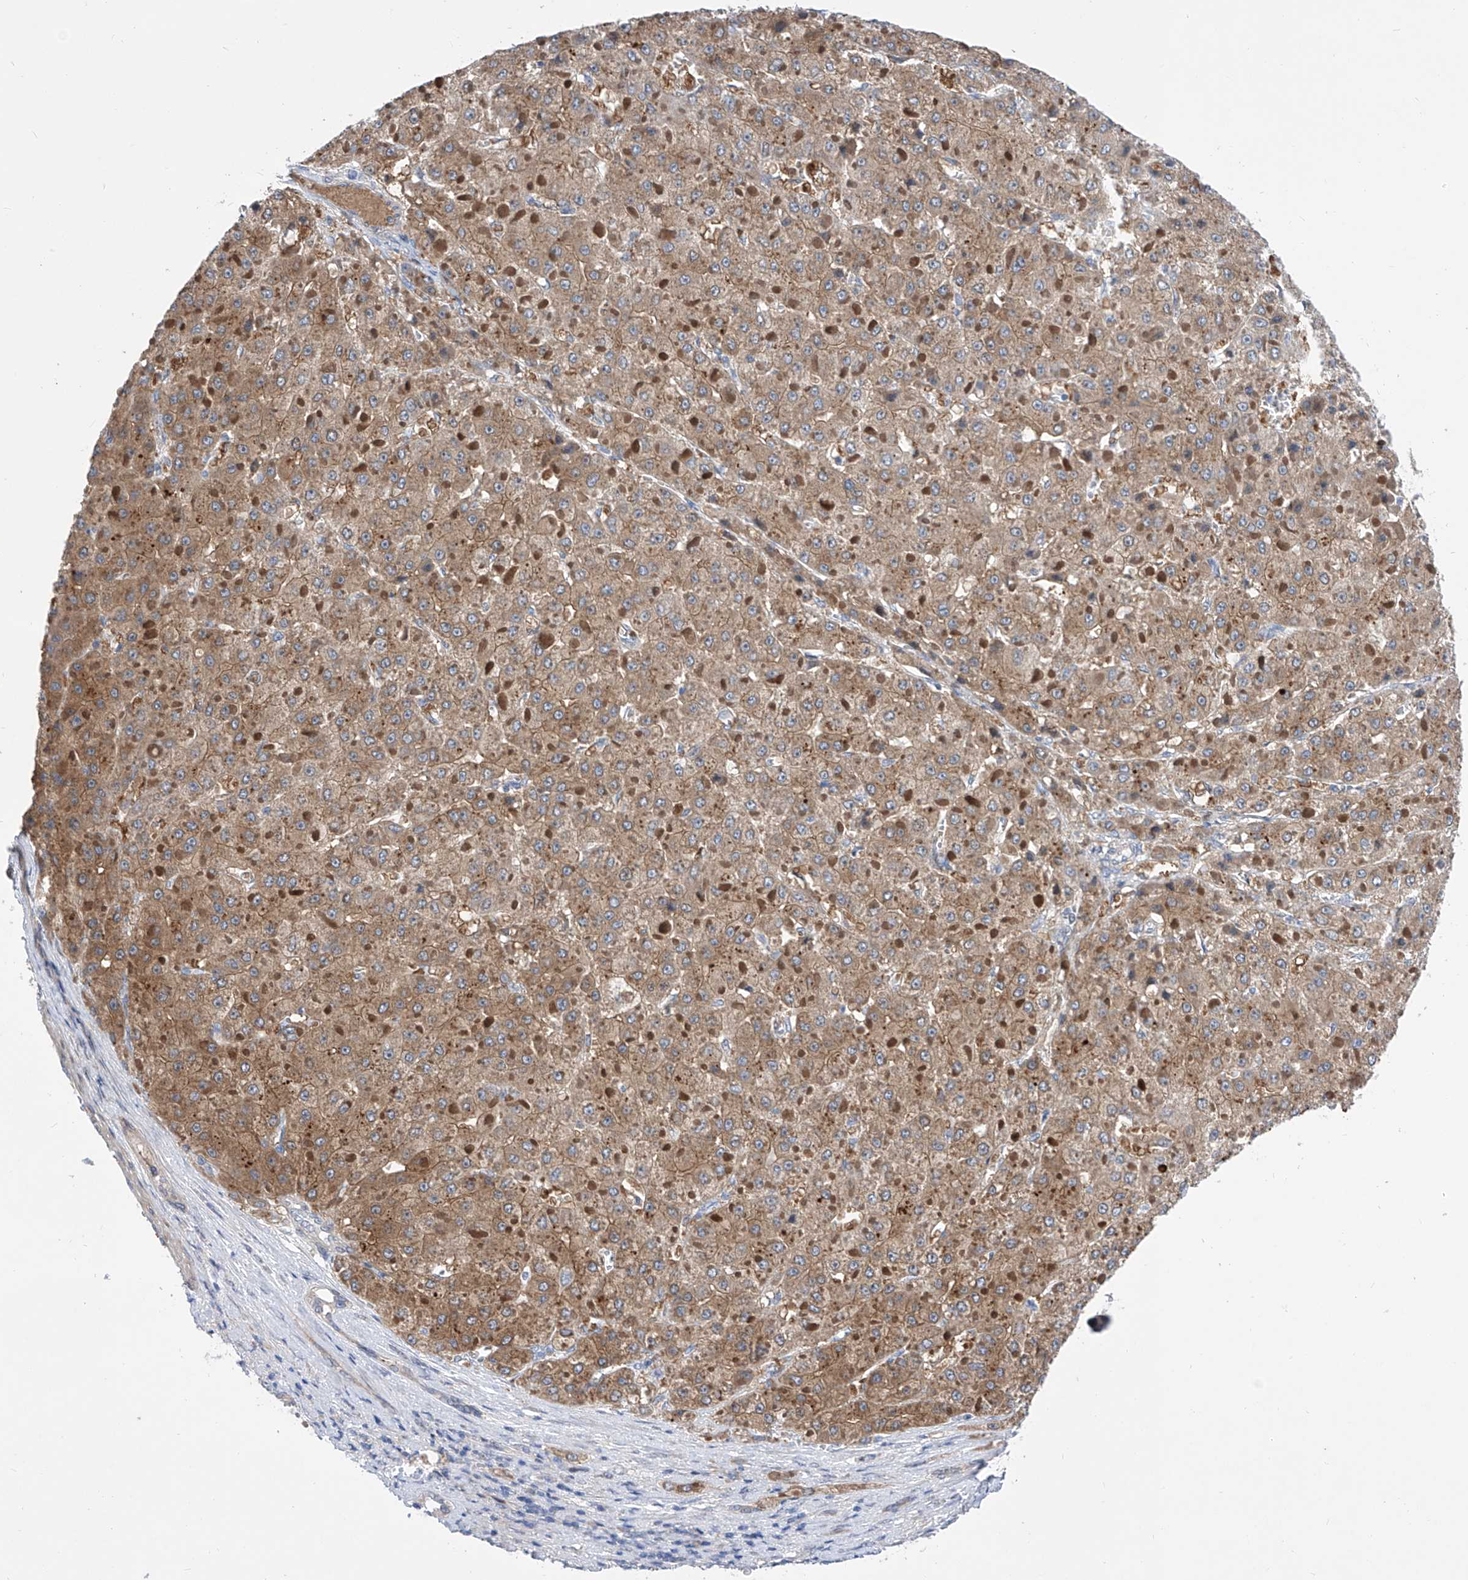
{"staining": {"intensity": "moderate", "quantity": ">75%", "location": "cytoplasmic/membranous"}, "tissue": "liver cancer", "cell_type": "Tumor cells", "image_type": "cancer", "snomed": [{"axis": "morphology", "description": "Carcinoma, Hepatocellular, NOS"}, {"axis": "topography", "description": "Liver"}], "caption": "Human liver cancer (hepatocellular carcinoma) stained for a protein (brown) exhibits moderate cytoplasmic/membranous positive positivity in approximately >75% of tumor cells.", "gene": "SRBD1", "patient": {"sex": "female", "age": 73}}